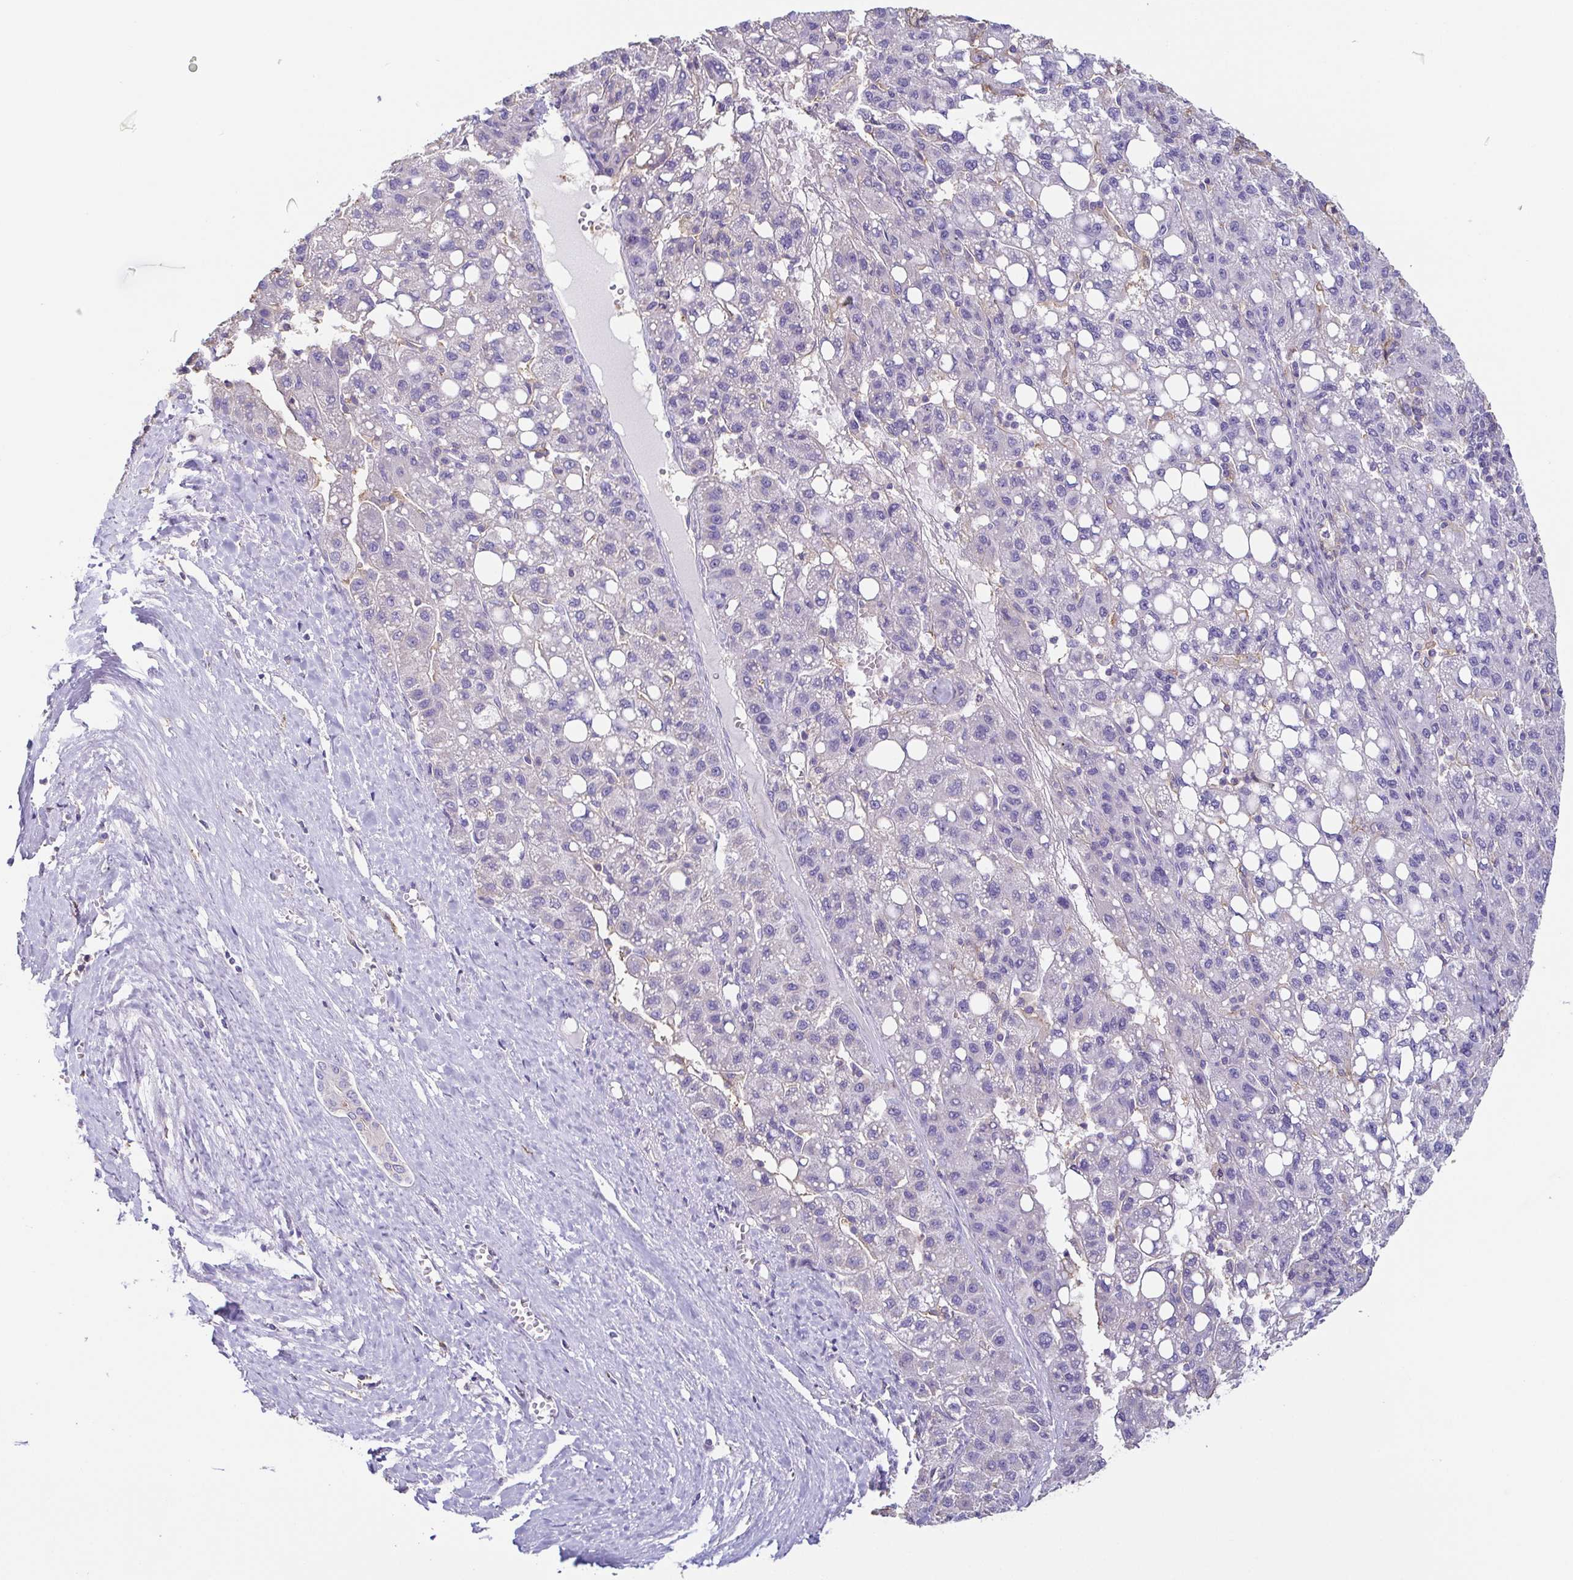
{"staining": {"intensity": "negative", "quantity": "none", "location": "none"}, "tissue": "liver cancer", "cell_type": "Tumor cells", "image_type": "cancer", "snomed": [{"axis": "morphology", "description": "Carcinoma, Hepatocellular, NOS"}, {"axis": "topography", "description": "Liver"}], "caption": "Tumor cells are negative for protein expression in human liver hepatocellular carcinoma.", "gene": "ANXA10", "patient": {"sex": "female", "age": 82}}